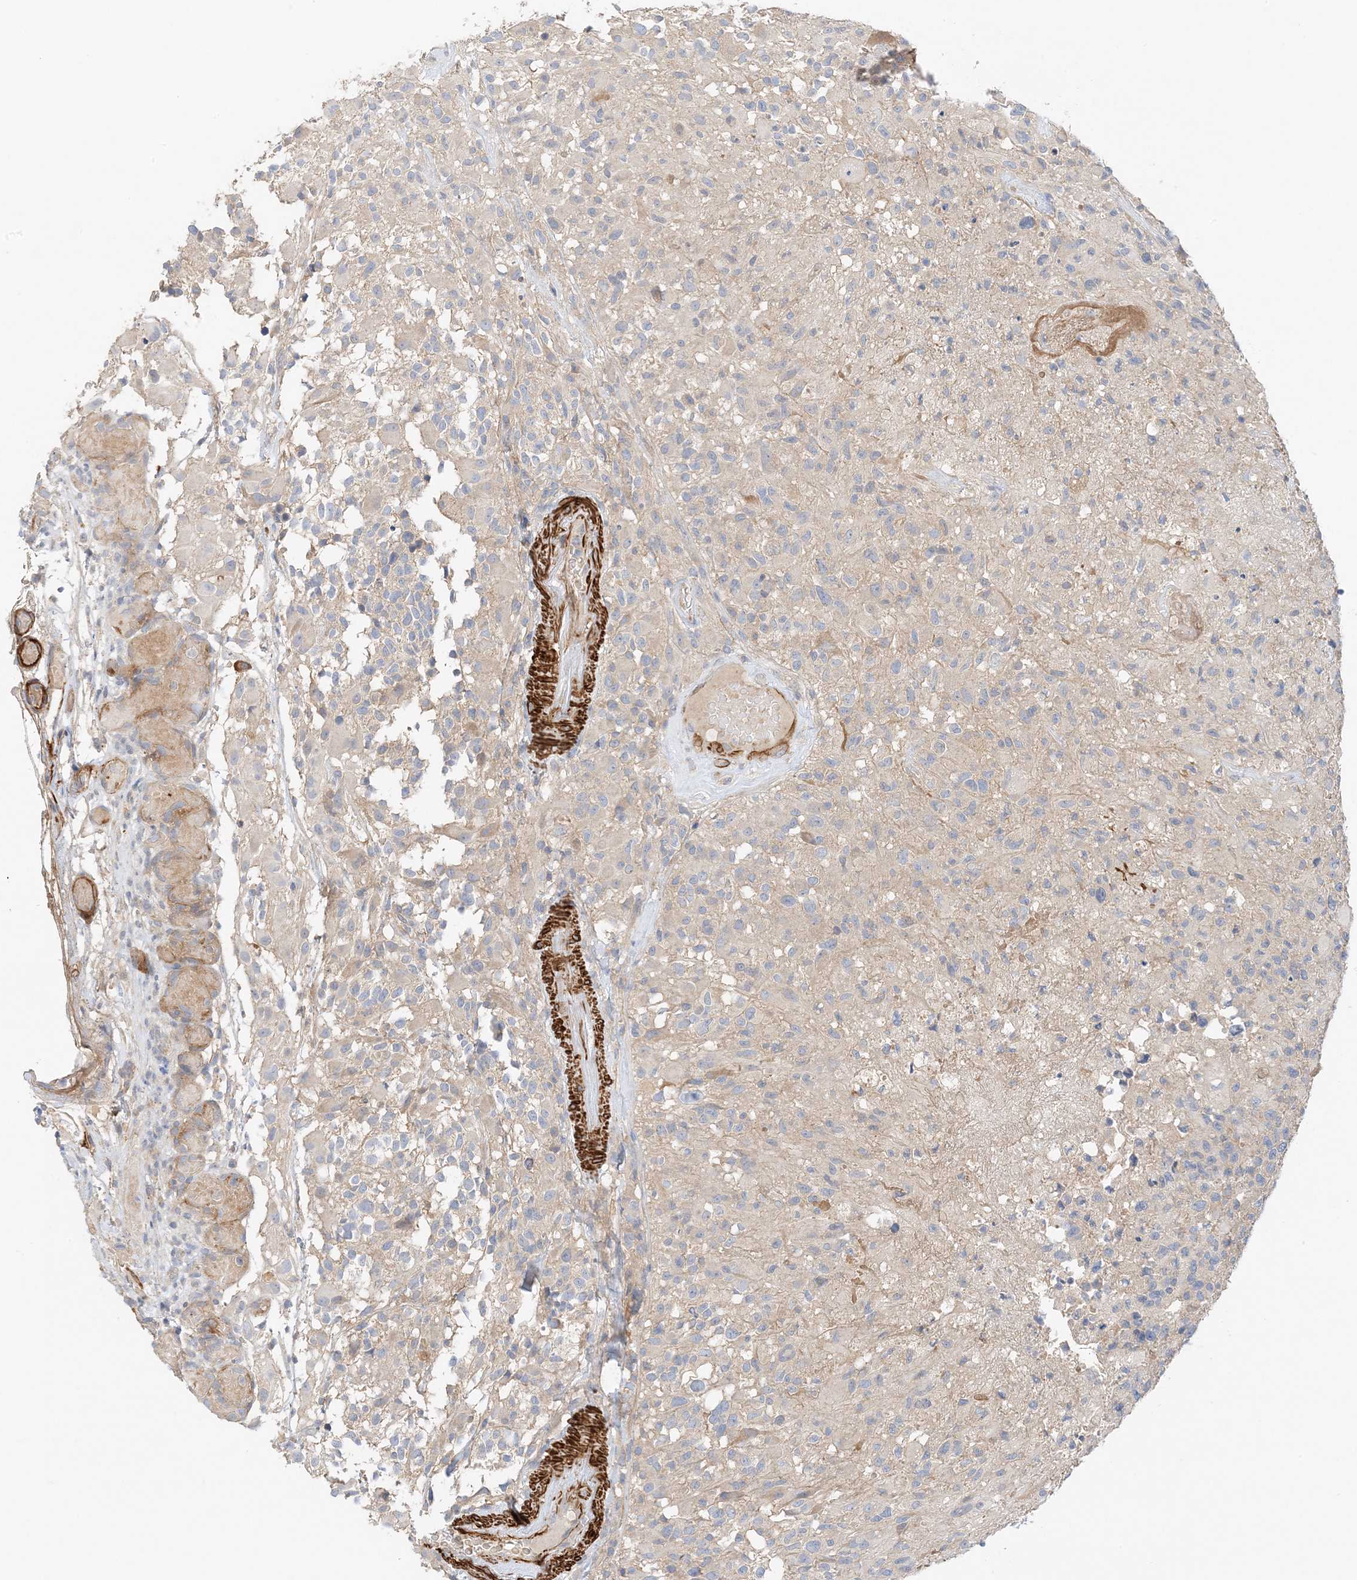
{"staining": {"intensity": "negative", "quantity": "none", "location": "none"}, "tissue": "glioma", "cell_type": "Tumor cells", "image_type": "cancer", "snomed": [{"axis": "morphology", "description": "Glioma, malignant, High grade"}, {"axis": "morphology", "description": "Glioblastoma, NOS"}, {"axis": "topography", "description": "Brain"}], "caption": "This is an immunohistochemistry (IHC) micrograph of glioblastoma. There is no positivity in tumor cells.", "gene": "KIFBP", "patient": {"sex": "male", "age": 60}}